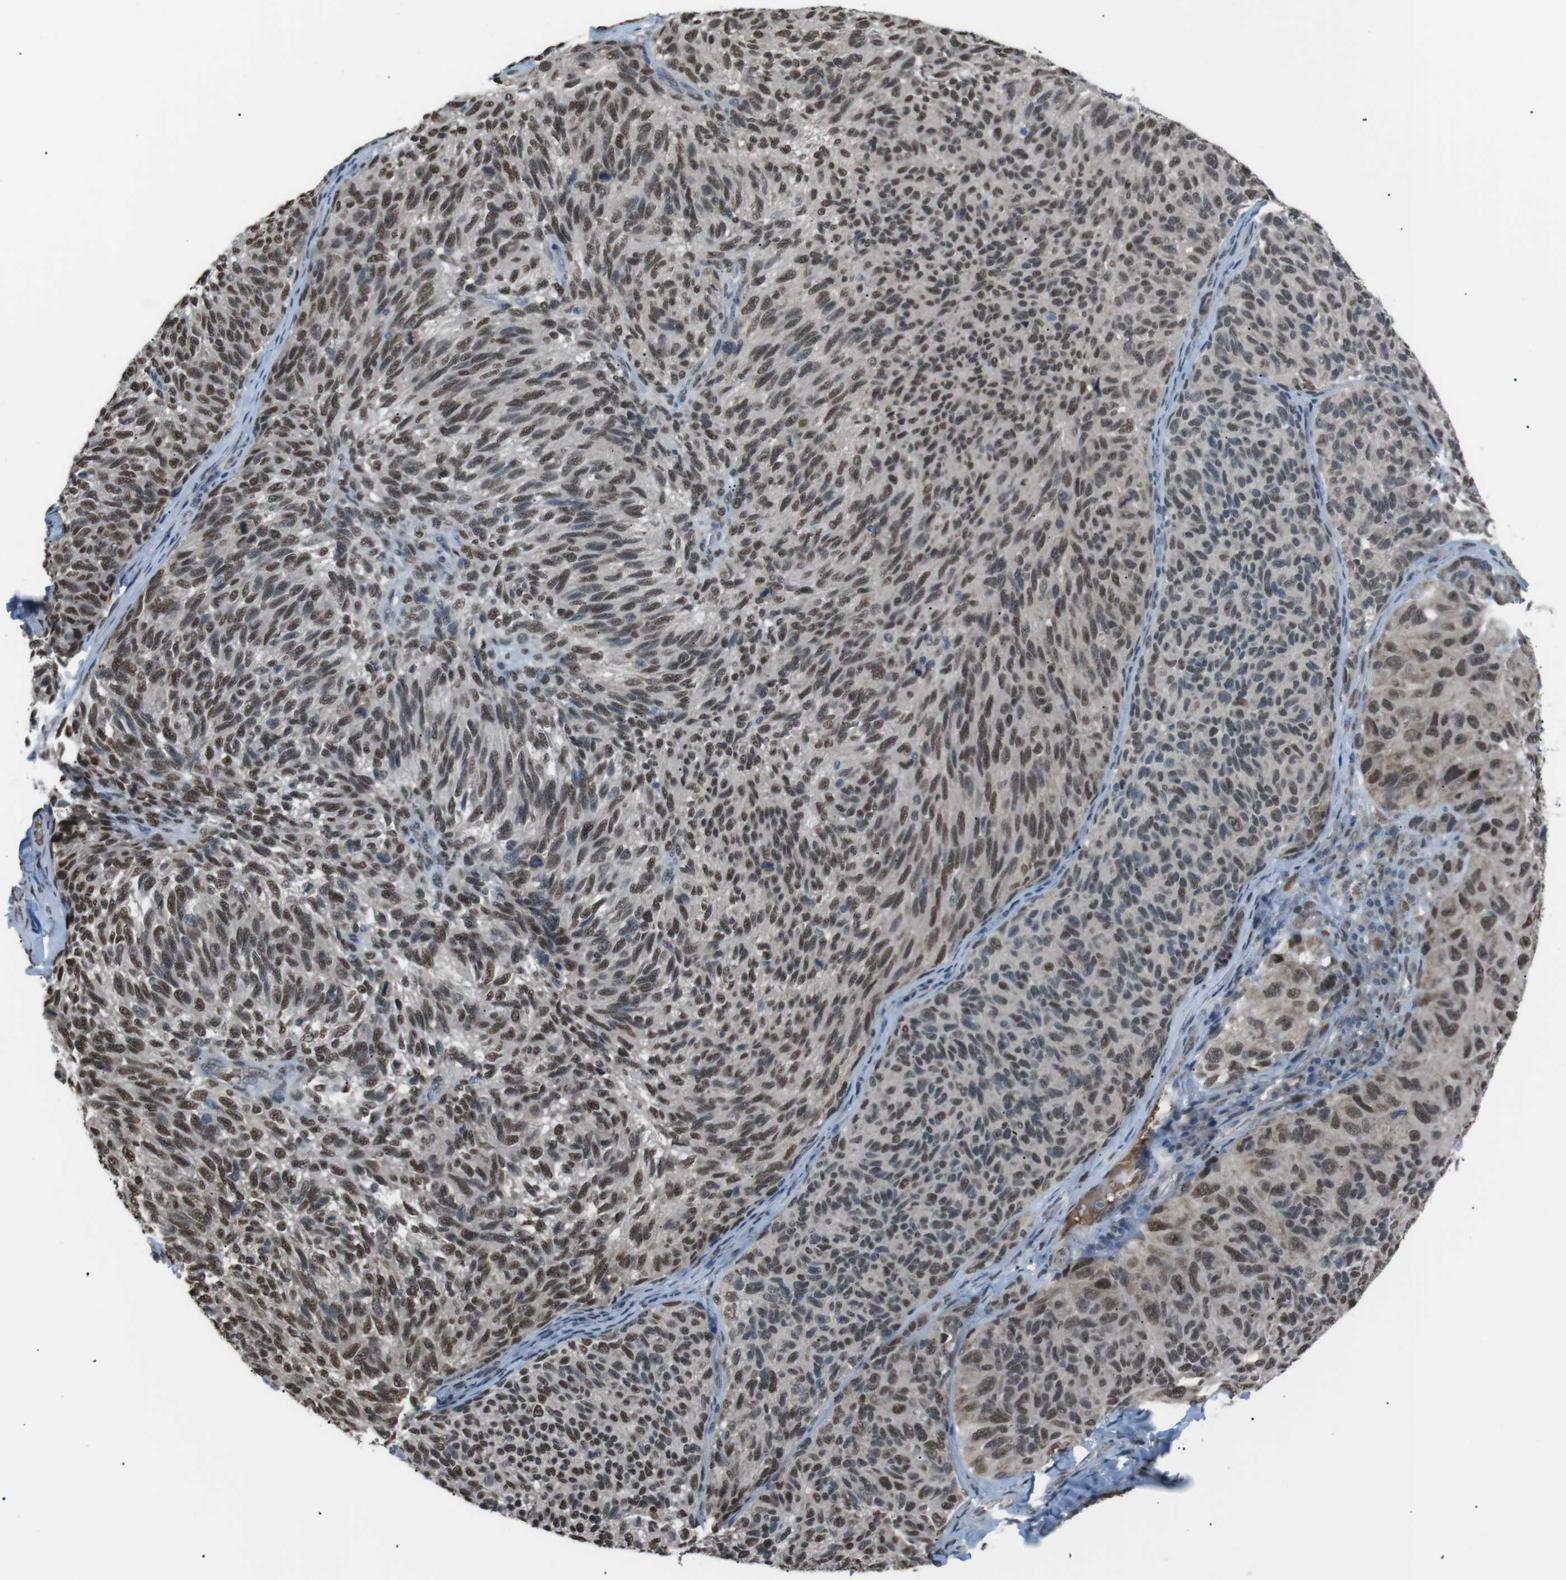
{"staining": {"intensity": "moderate", "quantity": ">75%", "location": "nuclear"}, "tissue": "melanoma", "cell_type": "Tumor cells", "image_type": "cancer", "snomed": [{"axis": "morphology", "description": "Malignant melanoma, NOS"}, {"axis": "topography", "description": "Skin"}], "caption": "Brown immunohistochemical staining in malignant melanoma demonstrates moderate nuclear expression in approximately >75% of tumor cells. The staining was performed using DAB to visualize the protein expression in brown, while the nuclei were stained in blue with hematoxylin (Magnification: 20x).", "gene": "SRPK2", "patient": {"sex": "female", "age": 73}}